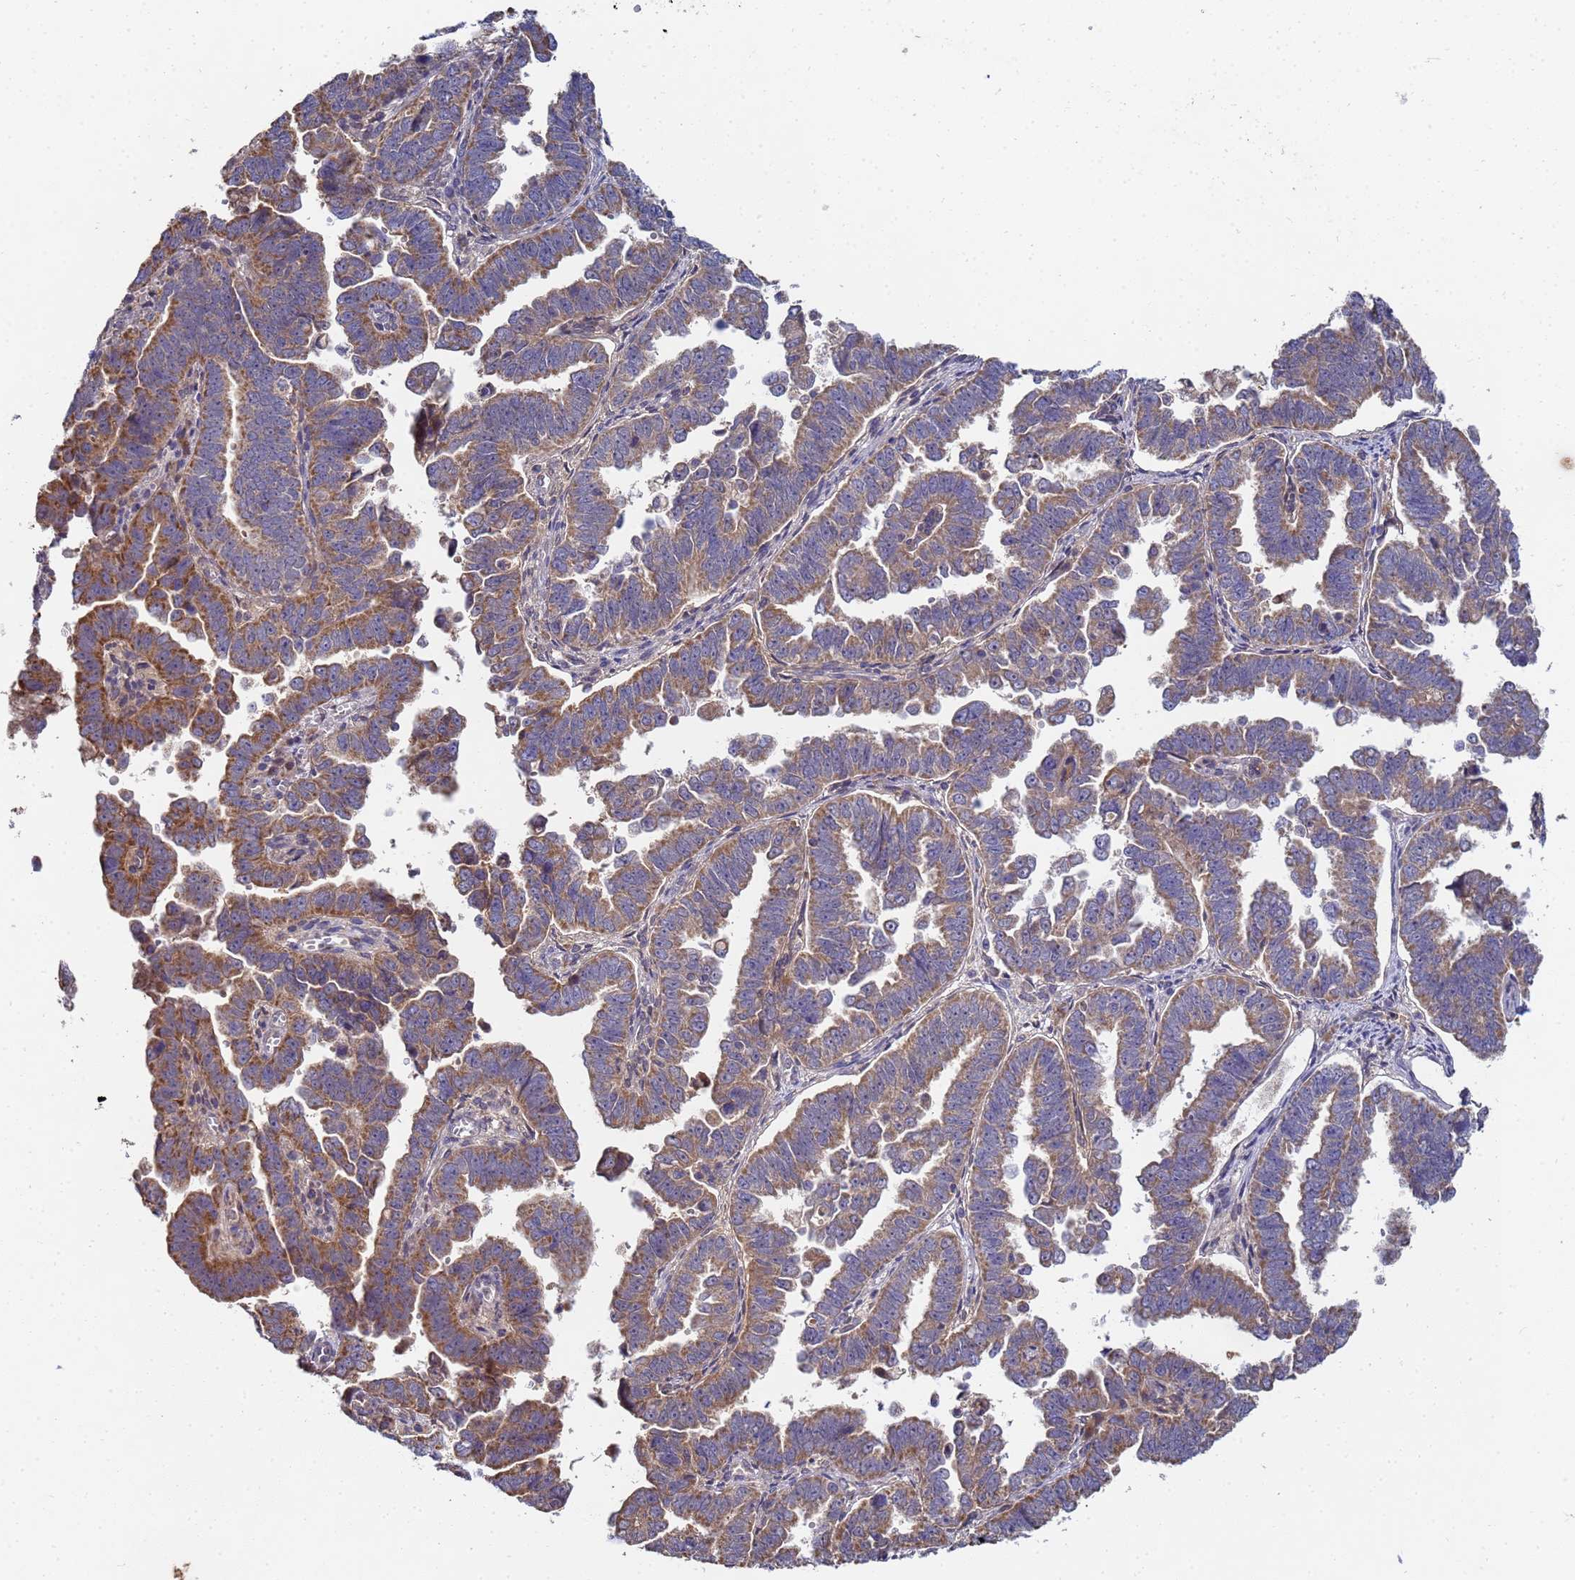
{"staining": {"intensity": "moderate", "quantity": ">75%", "location": "cytoplasmic/membranous"}, "tissue": "endometrial cancer", "cell_type": "Tumor cells", "image_type": "cancer", "snomed": [{"axis": "morphology", "description": "Adenocarcinoma, NOS"}, {"axis": "topography", "description": "Endometrium"}], "caption": "Immunohistochemical staining of human adenocarcinoma (endometrial) displays medium levels of moderate cytoplasmic/membranous protein expression in about >75% of tumor cells.", "gene": "C5orf34", "patient": {"sex": "female", "age": 75}}